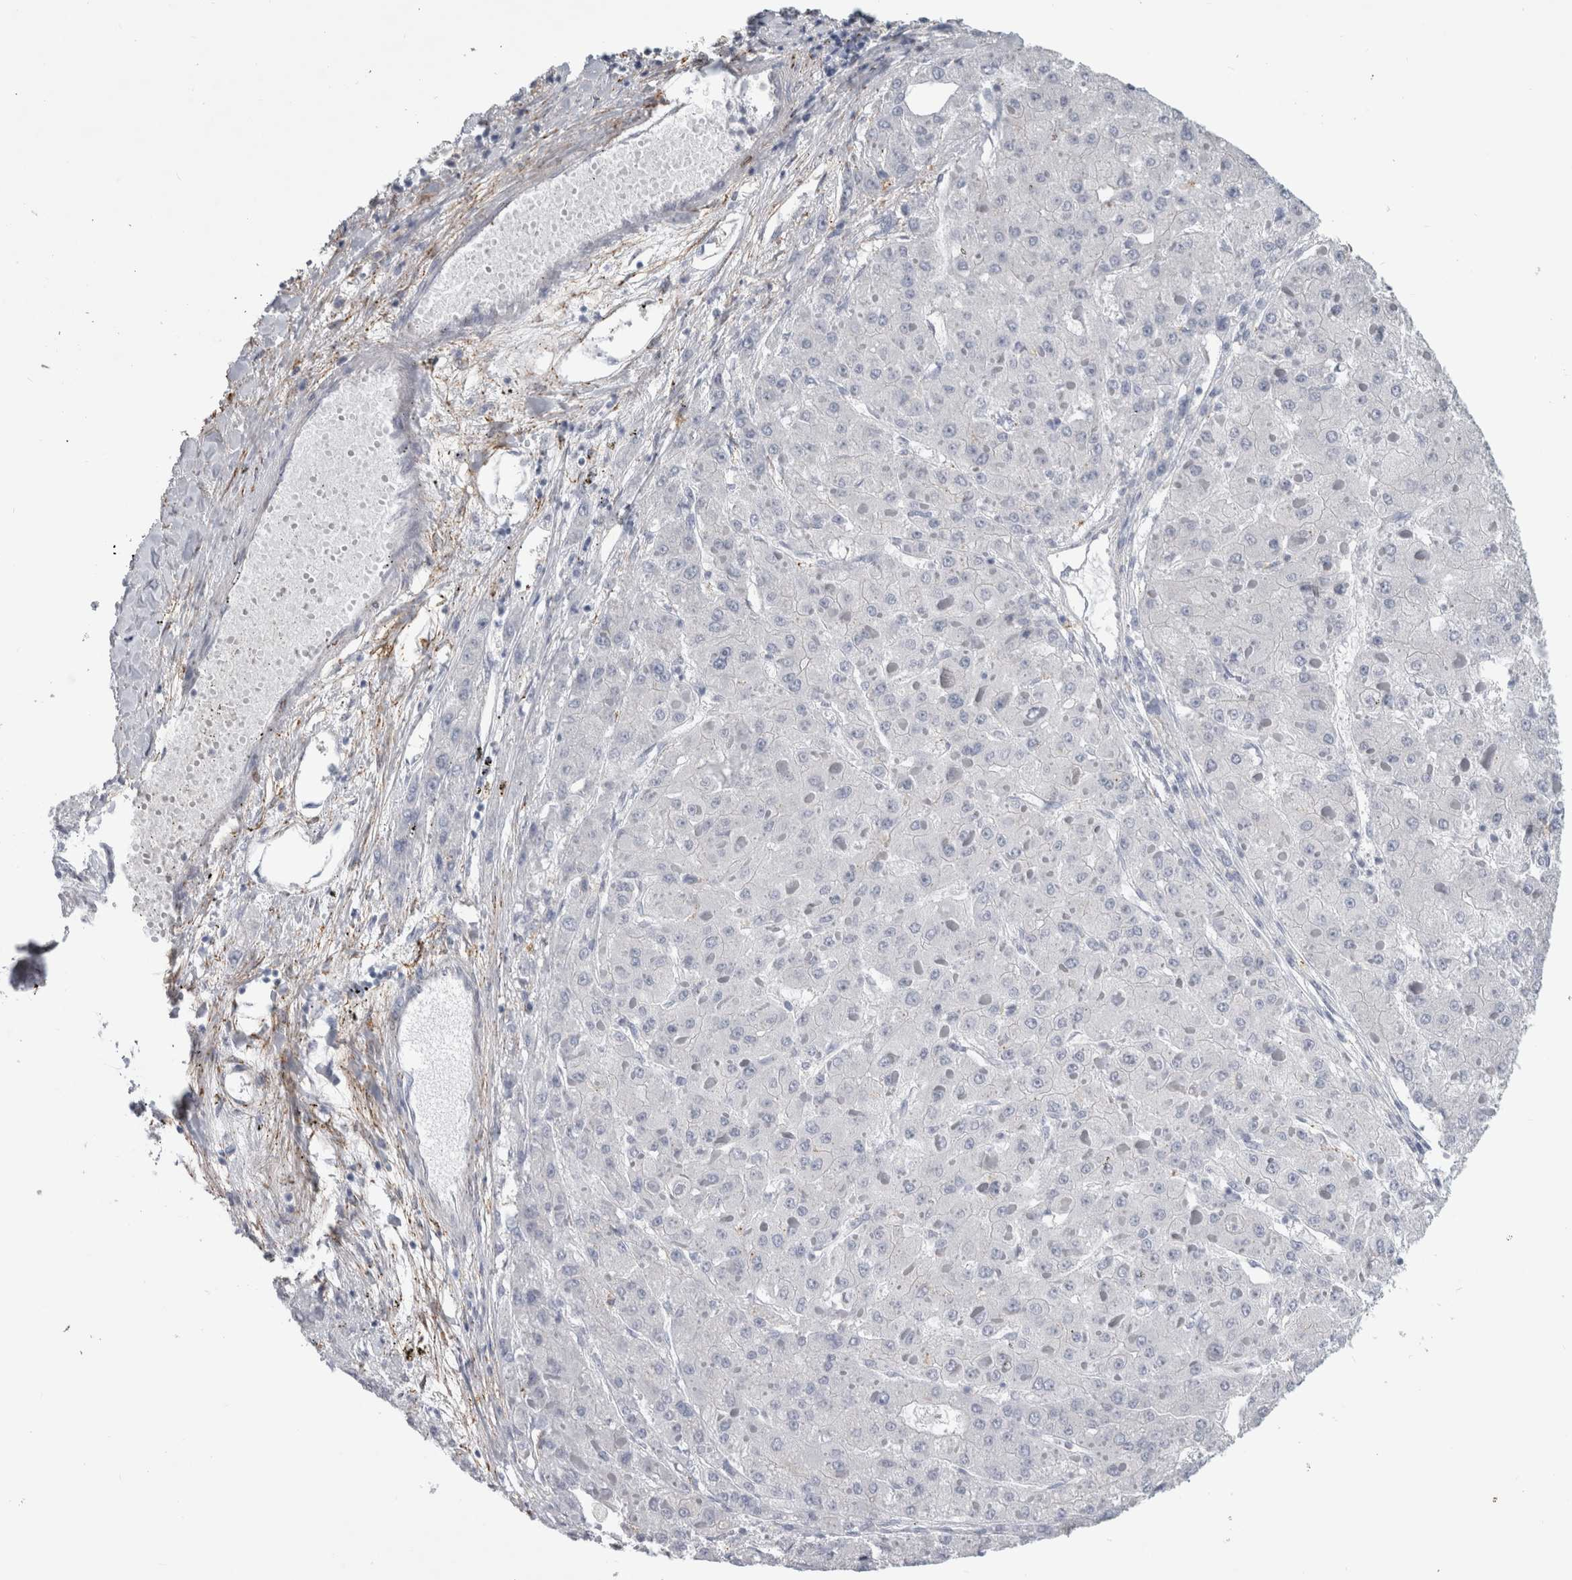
{"staining": {"intensity": "negative", "quantity": "none", "location": "none"}, "tissue": "liver cancer", "cell_type": "Tumor cells", "image_type": "cancer", "snomed": [{"axis": "morphology", "description": "Carcinoma, Hepatocellular, NOS"}, {"axis": "topography", "description": "Liver"}], "caption": "Immunohistochemistry (IHC) of human hepatocellular carcinoma (liver) demonstrates no positivity in tumor cells. (DAB (3,3'-diaminobenzidine) immunohistochemistry (IHC) with hematoxylin counter stain).", "gene": "DNAJC24", "patient": {"sex": "female", "age": 73}}